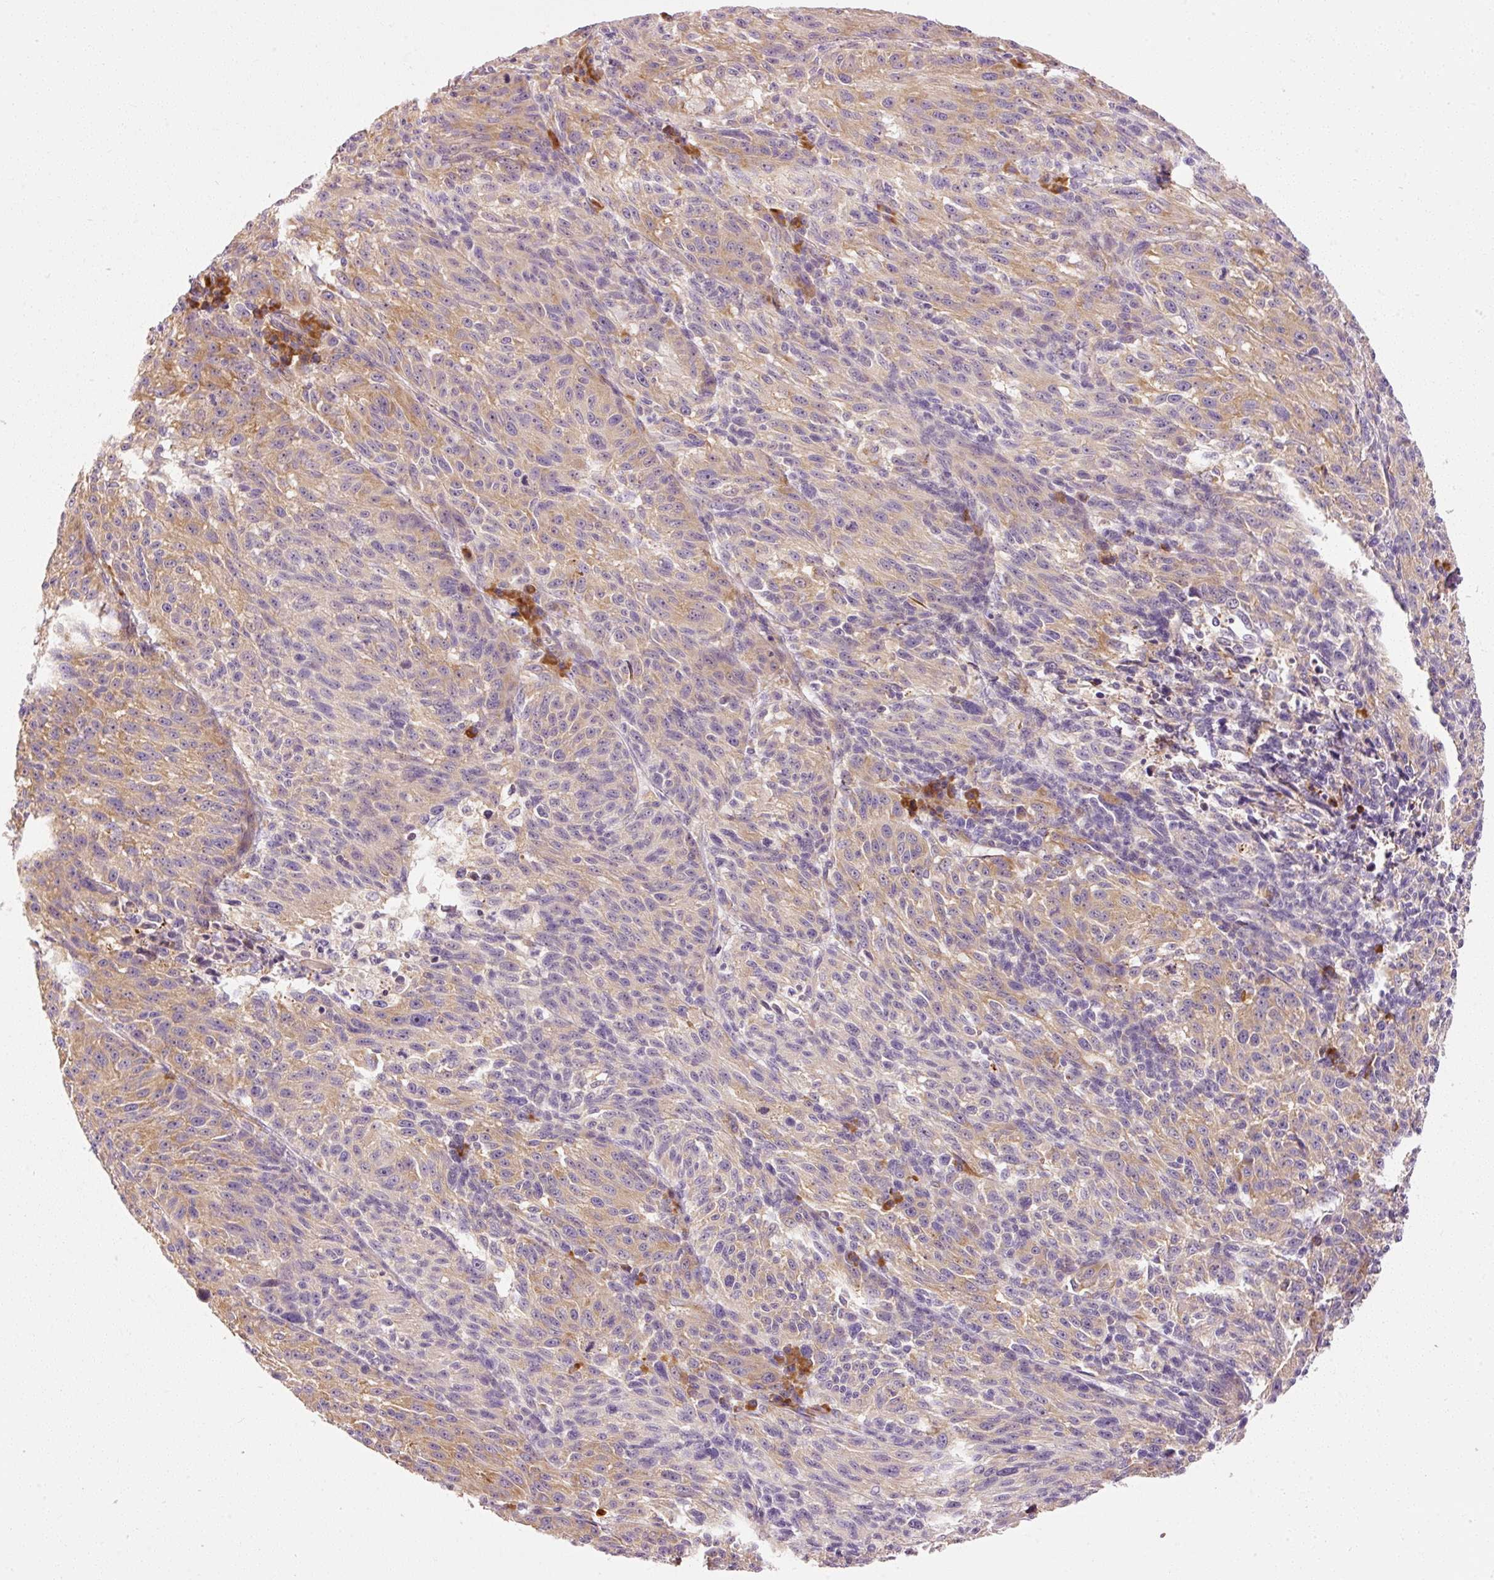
{"staining": {"intensity": "weak", "quantity": ">75%", "location": "cytoplasmic/membranous"}, "tissue": "melanoma", "cell_type": "Tumor cells", "image_type": "cancer", "snomed": [{"axis": "morphology", "description": "Malignant melanoma, NOS"}, {"axis": "topography", "description": "Skin"}], "caption": "Malignant melanoma stained with a protein marker reveals weak staining in tumor cells.", "gene": "RPL10A", "patient": {"sex": "male", "age": 53}}